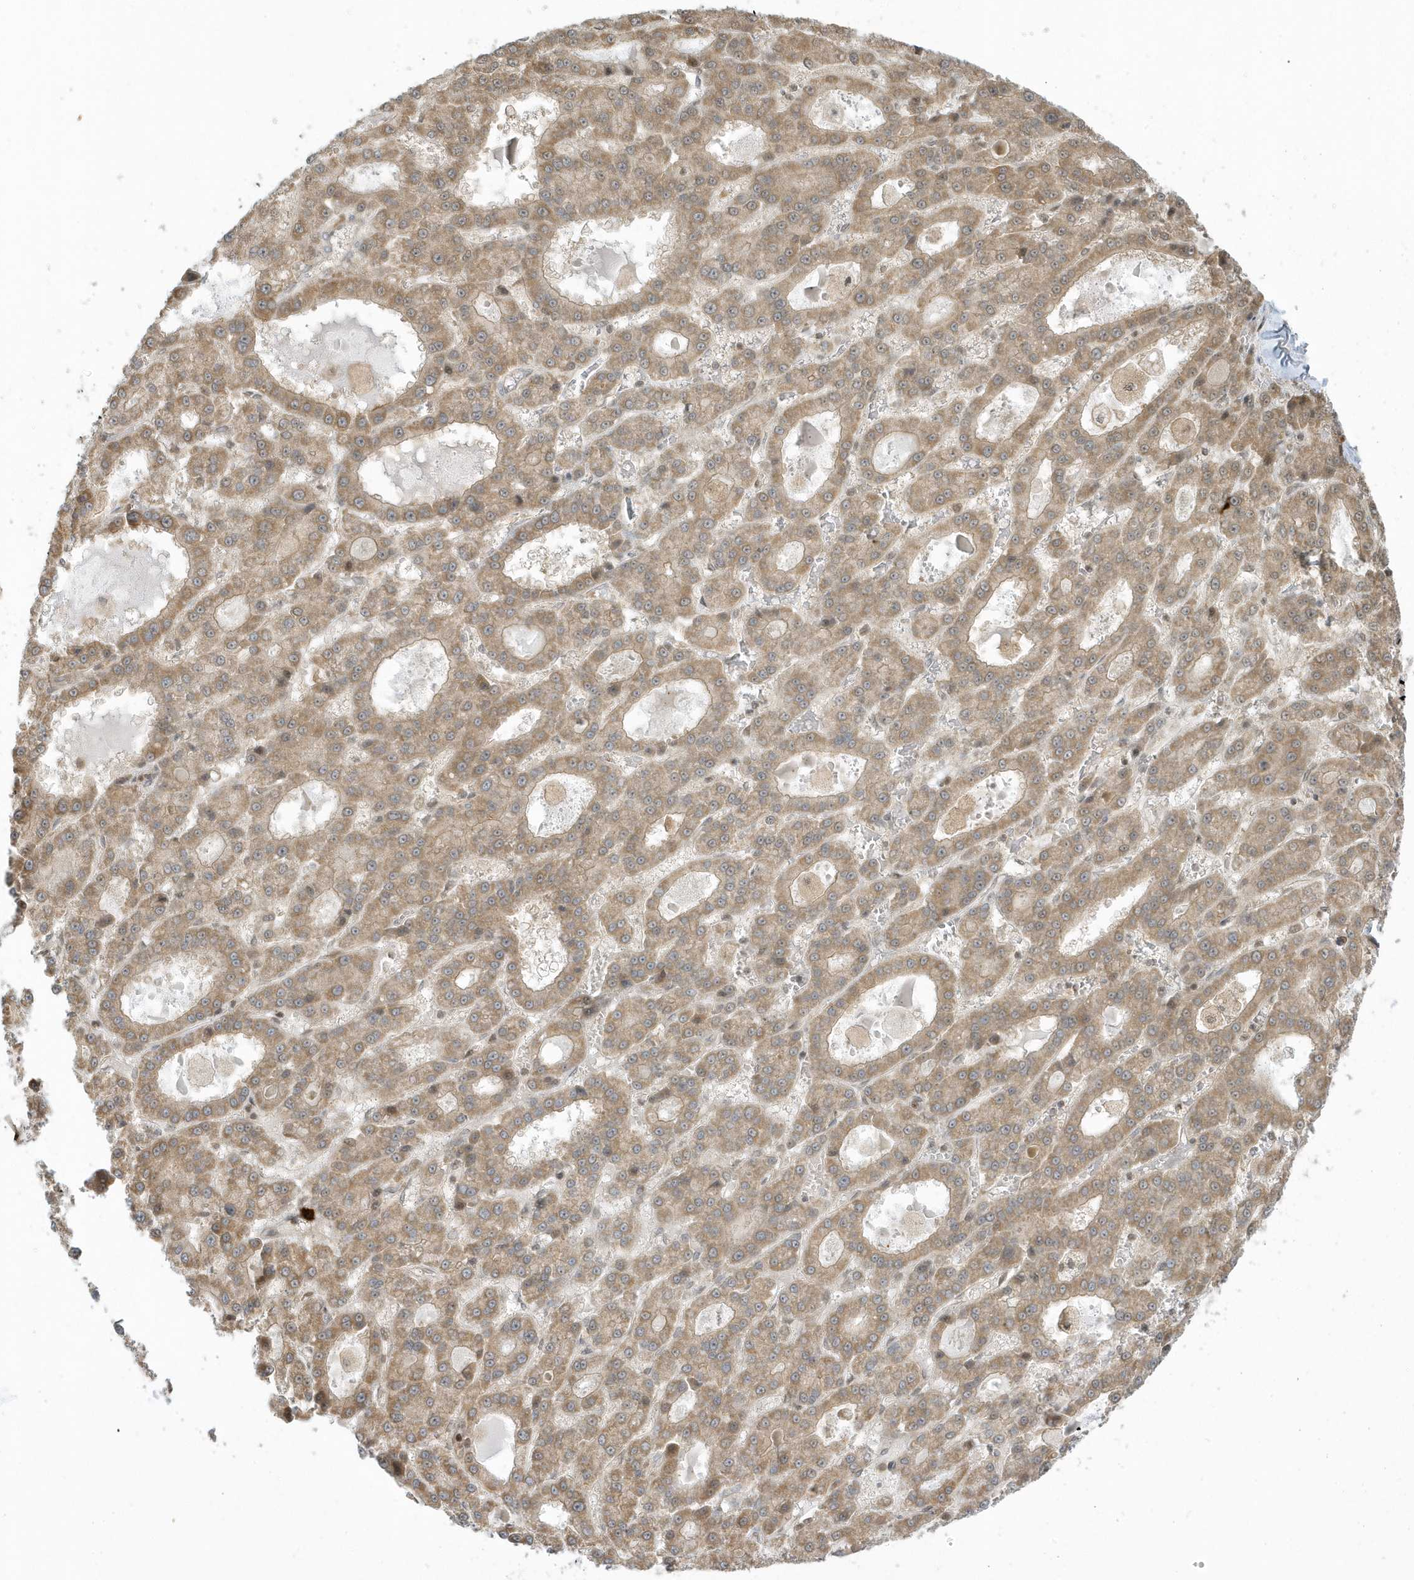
{"staining": {"intensity": "moderate", "quantity": ">75%", "location": "cytoplasmic/membranous"}, "tissue": "liver cancer", "cell_type": "Tumor cells", "image_type": "cancer", "snomed": [{"axis": "morphology", "description": "Carcinoma, Hepatocellular, NOS"}, {"axis": "topography", "description": "Liver"}], "caption": "Tumor cells demonstrate moderate cytoplasmic/membranous positivity in approximately >75% of cells in liver hepatocellular carcinoma. (IHC, brightfield microscopy, high magnification).", "gene": "PPP1R7", "patient": {"sex": "male", "age": 70}}